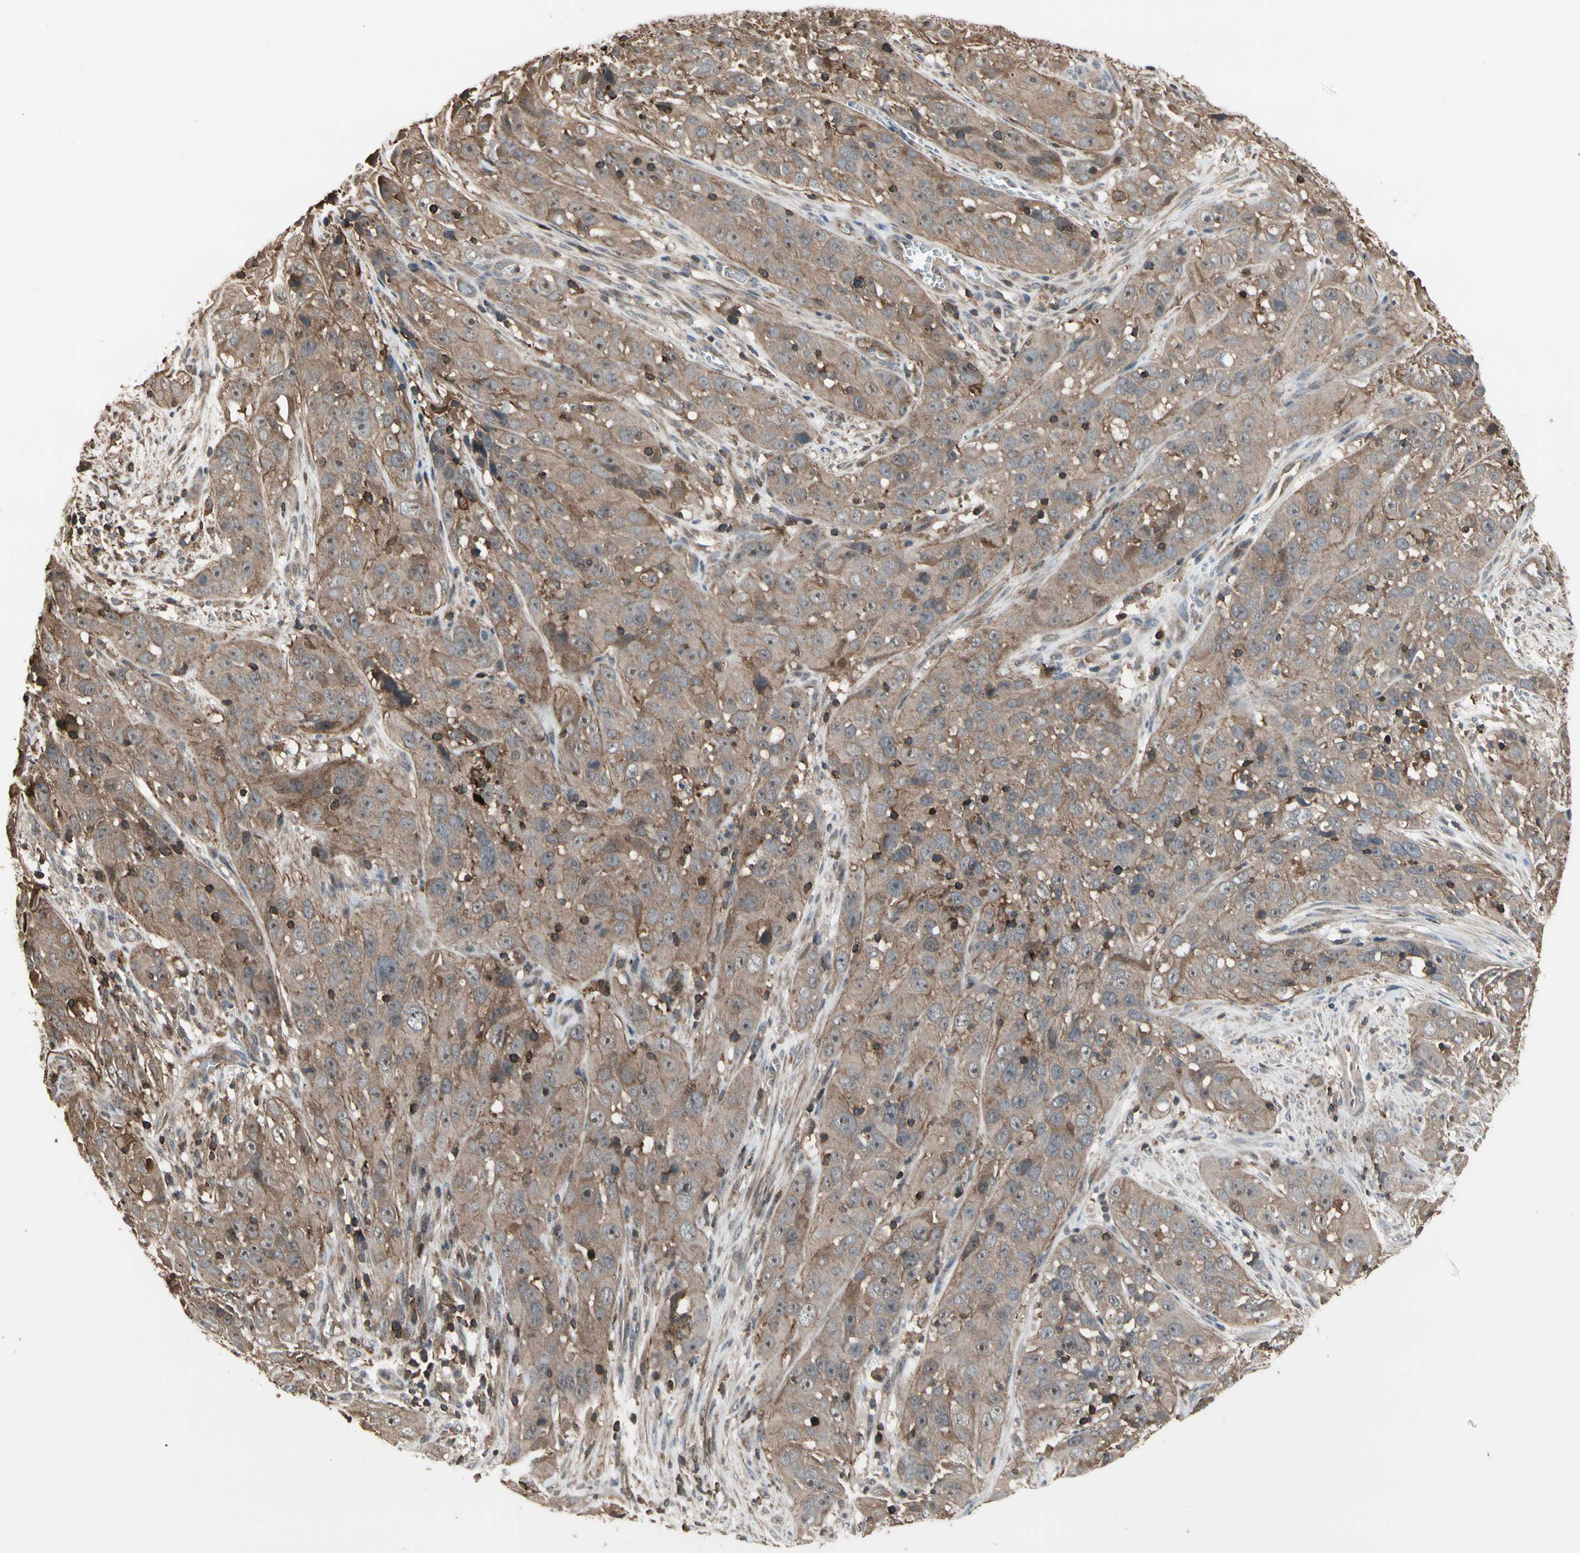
{"staining": {"intensity": "weak", "quantity": ">75%", "location": "cytoplasmic/membranous"}, "tissue": "cervical cancer", "cell_type": "Tumor cells", "image_type": "cancer", "snomed": [{"axis": "morphology", "description": "Squamous cell carcinoma, NOS"}, {"axis": "topography", "description": "Cervix"}], "caption": "Protein expression analysis of cervical cancer displays weak cytoplasmic/membranous expression in approximately >75% of tumor cells.", "gene": "MAPK13", "patient": {"sex": "female", "age": 32}}